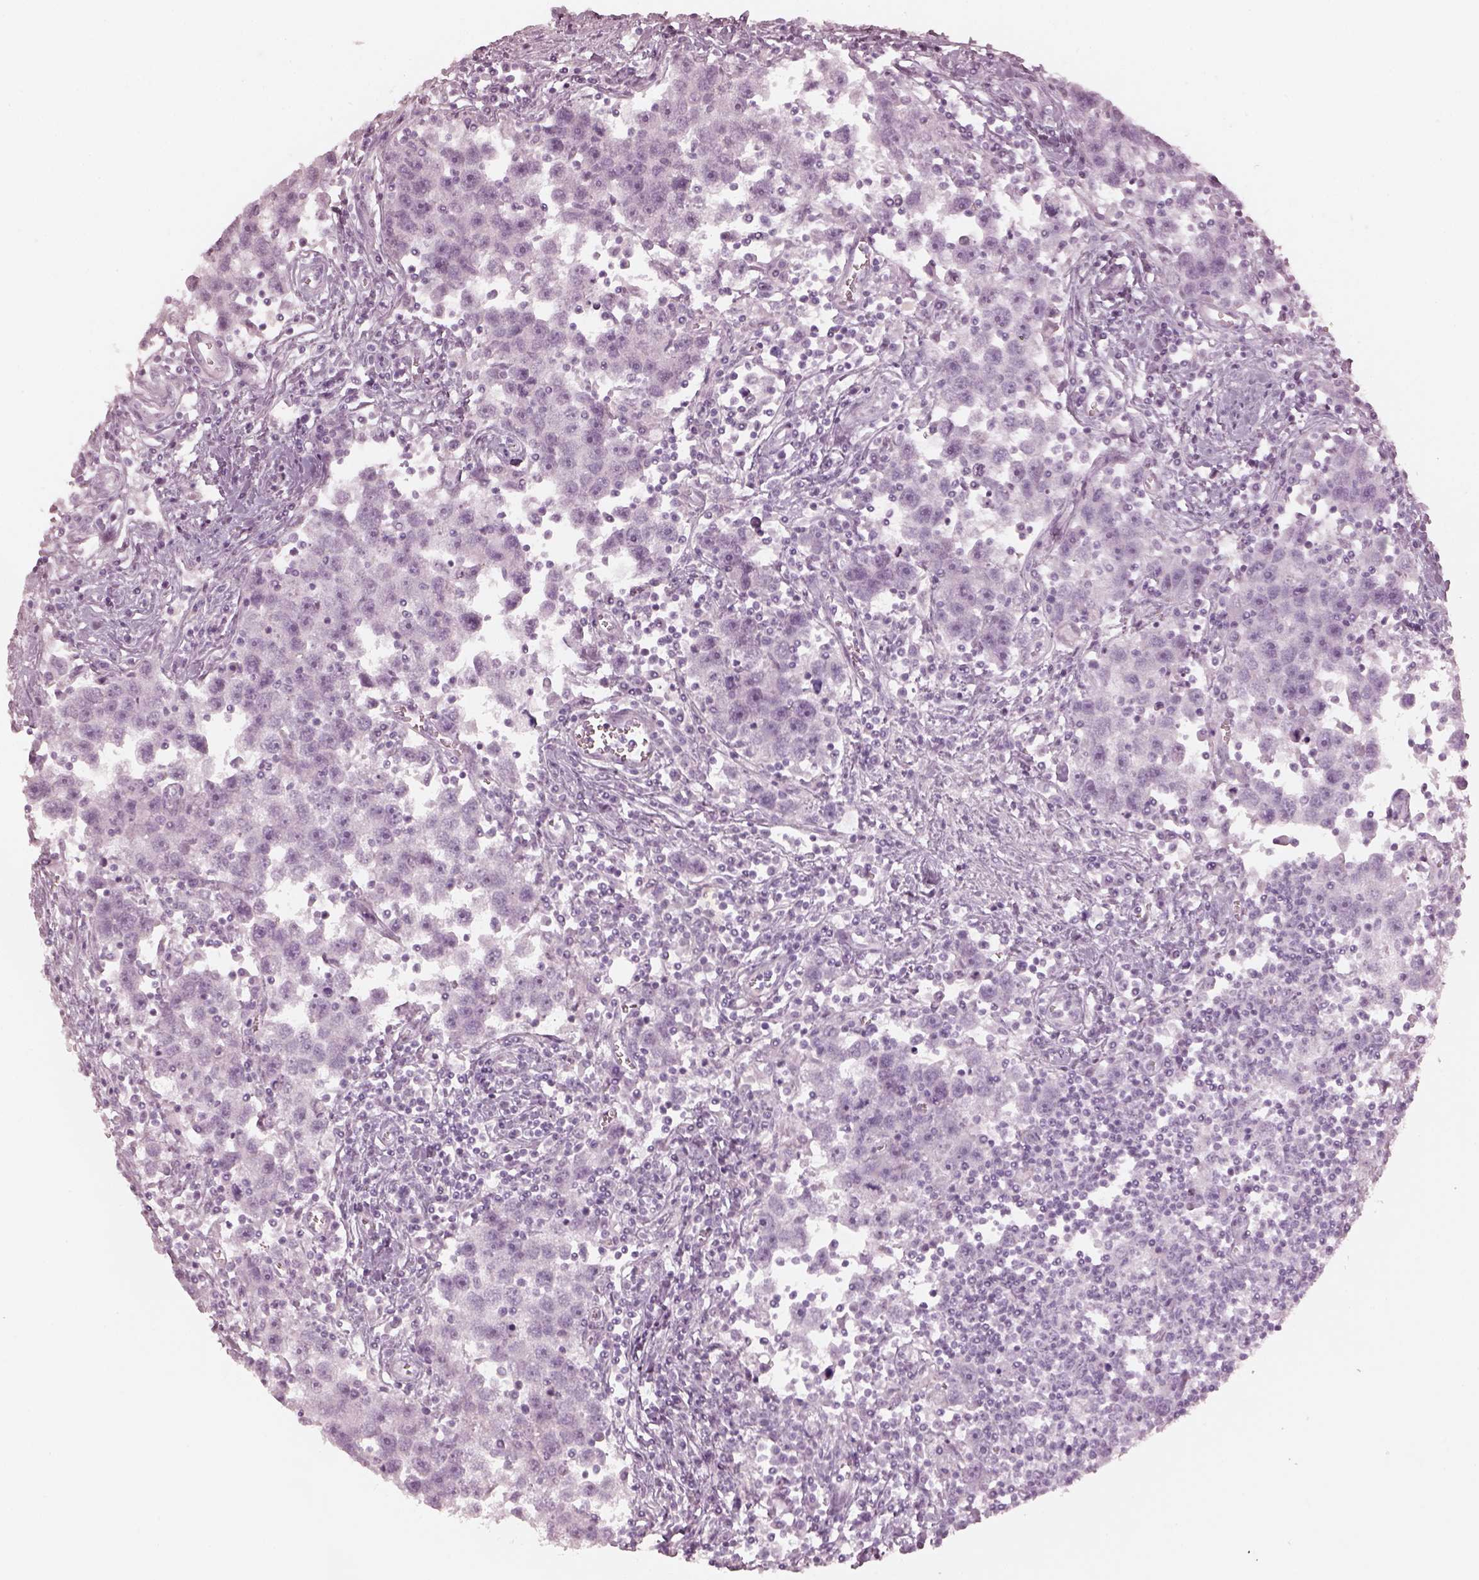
{"staining": {"intensity": "negative", "quantity": "none", "location": "none"}, "tissue": "testis cancer", "cell_type": "Tumor cells", "image_type": "cancer", "snomed": [{"axis": "morphology", "description": "Seminoma, NOS"}, {"axis": "topography", "description": "Testis"}], "caption": "Testis cancer was stained to show a protein in brown. There is no significant expression in tumor cells.", "gene": "OPN4", "patient": {"sex": "male", "age": 30}}